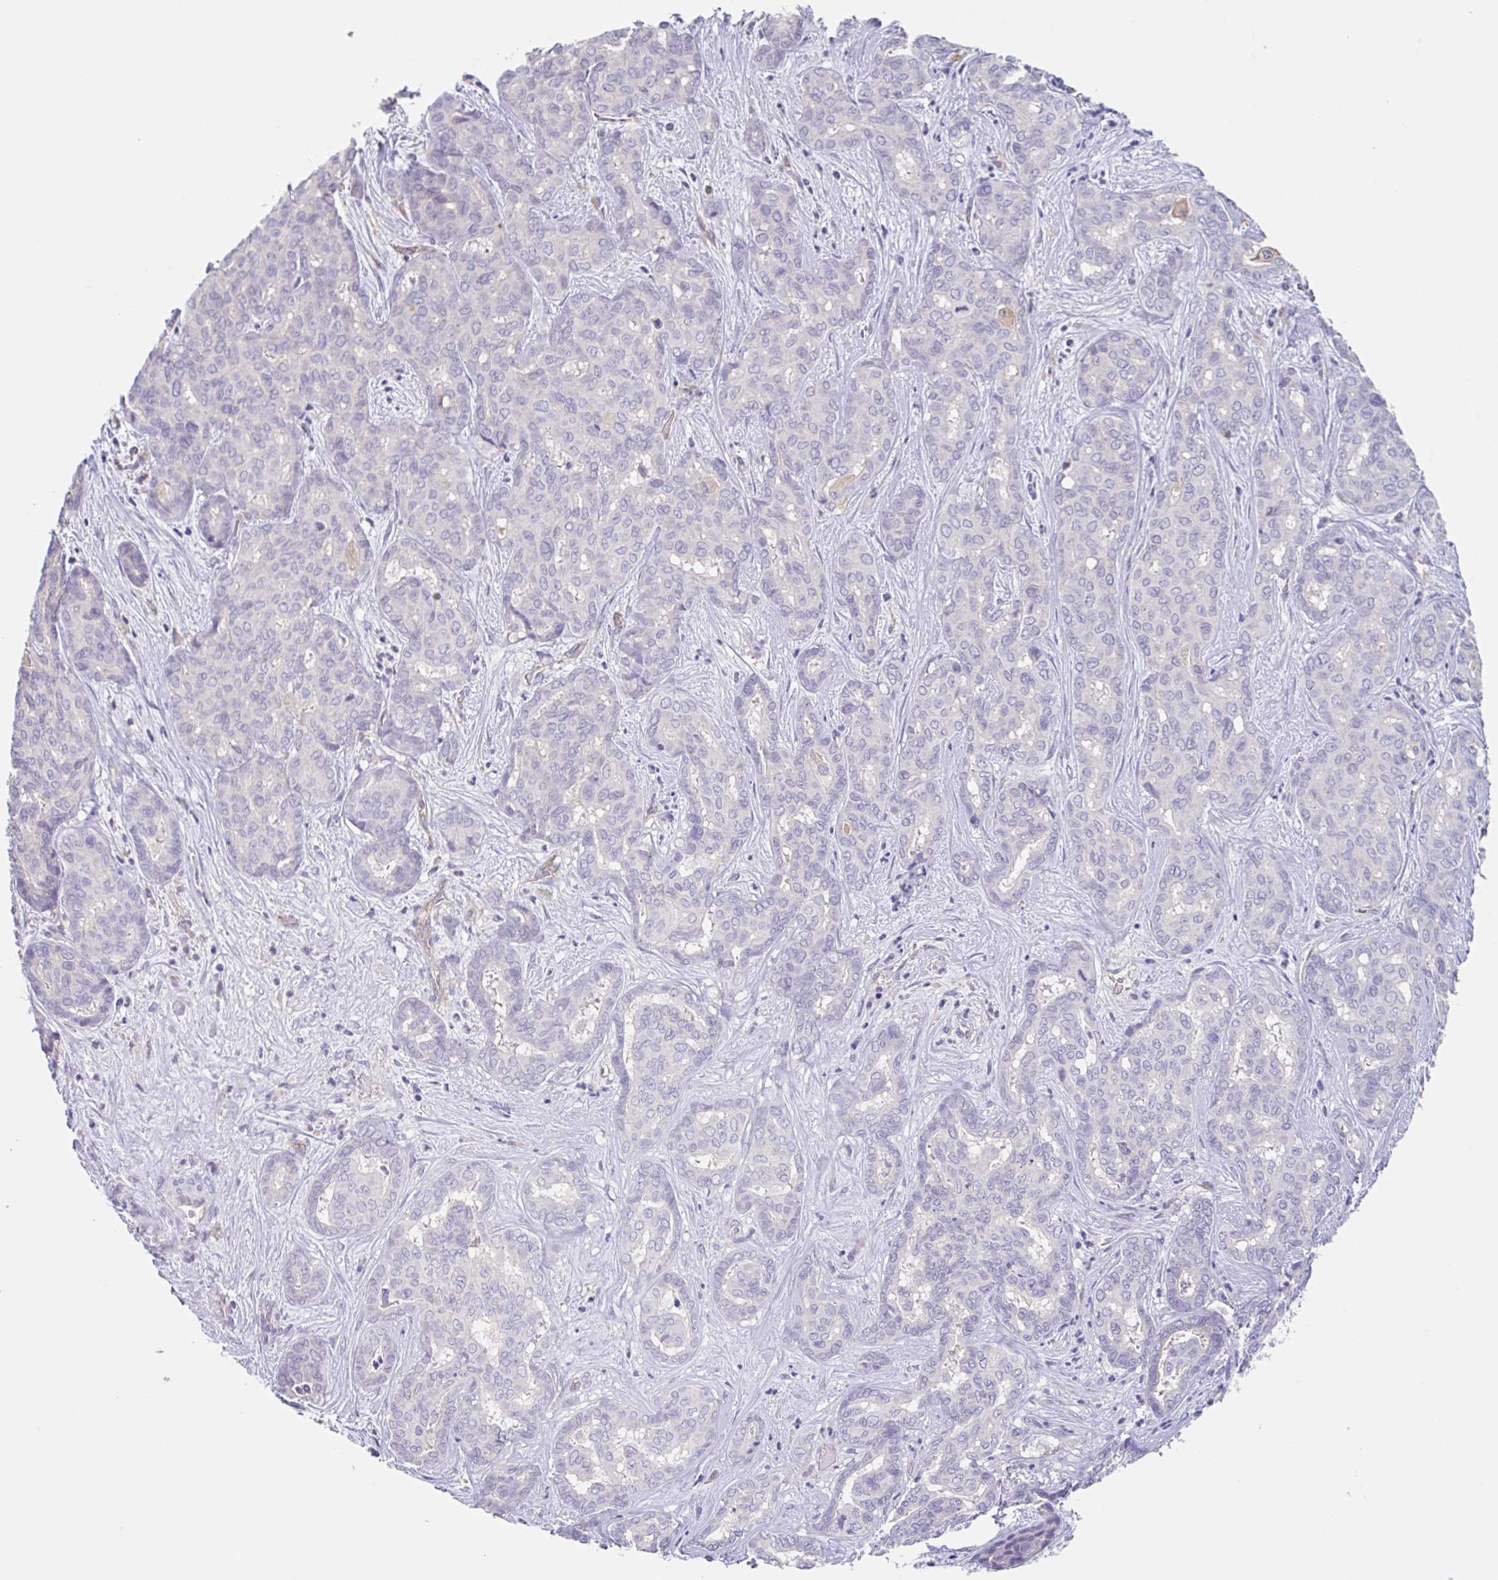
{"staining": {"intensity": "negative", "quantity": "none", "location": "none"}, "tissue": "liver cancer", "cell_type": "Tumor cells", "image_type": "cancer", "snomed": [{"axis": "morphology", "description": "Cholangiocarcinoma"}, {"axis": "topography", "description": "Liver"}], "caption": "Micrograph shows no significant protein staining in tumor cells of liver cancer (cholangiocarcinoma).", "gene": "EHD4", "patient": {"sex": "female", "age": 64}}